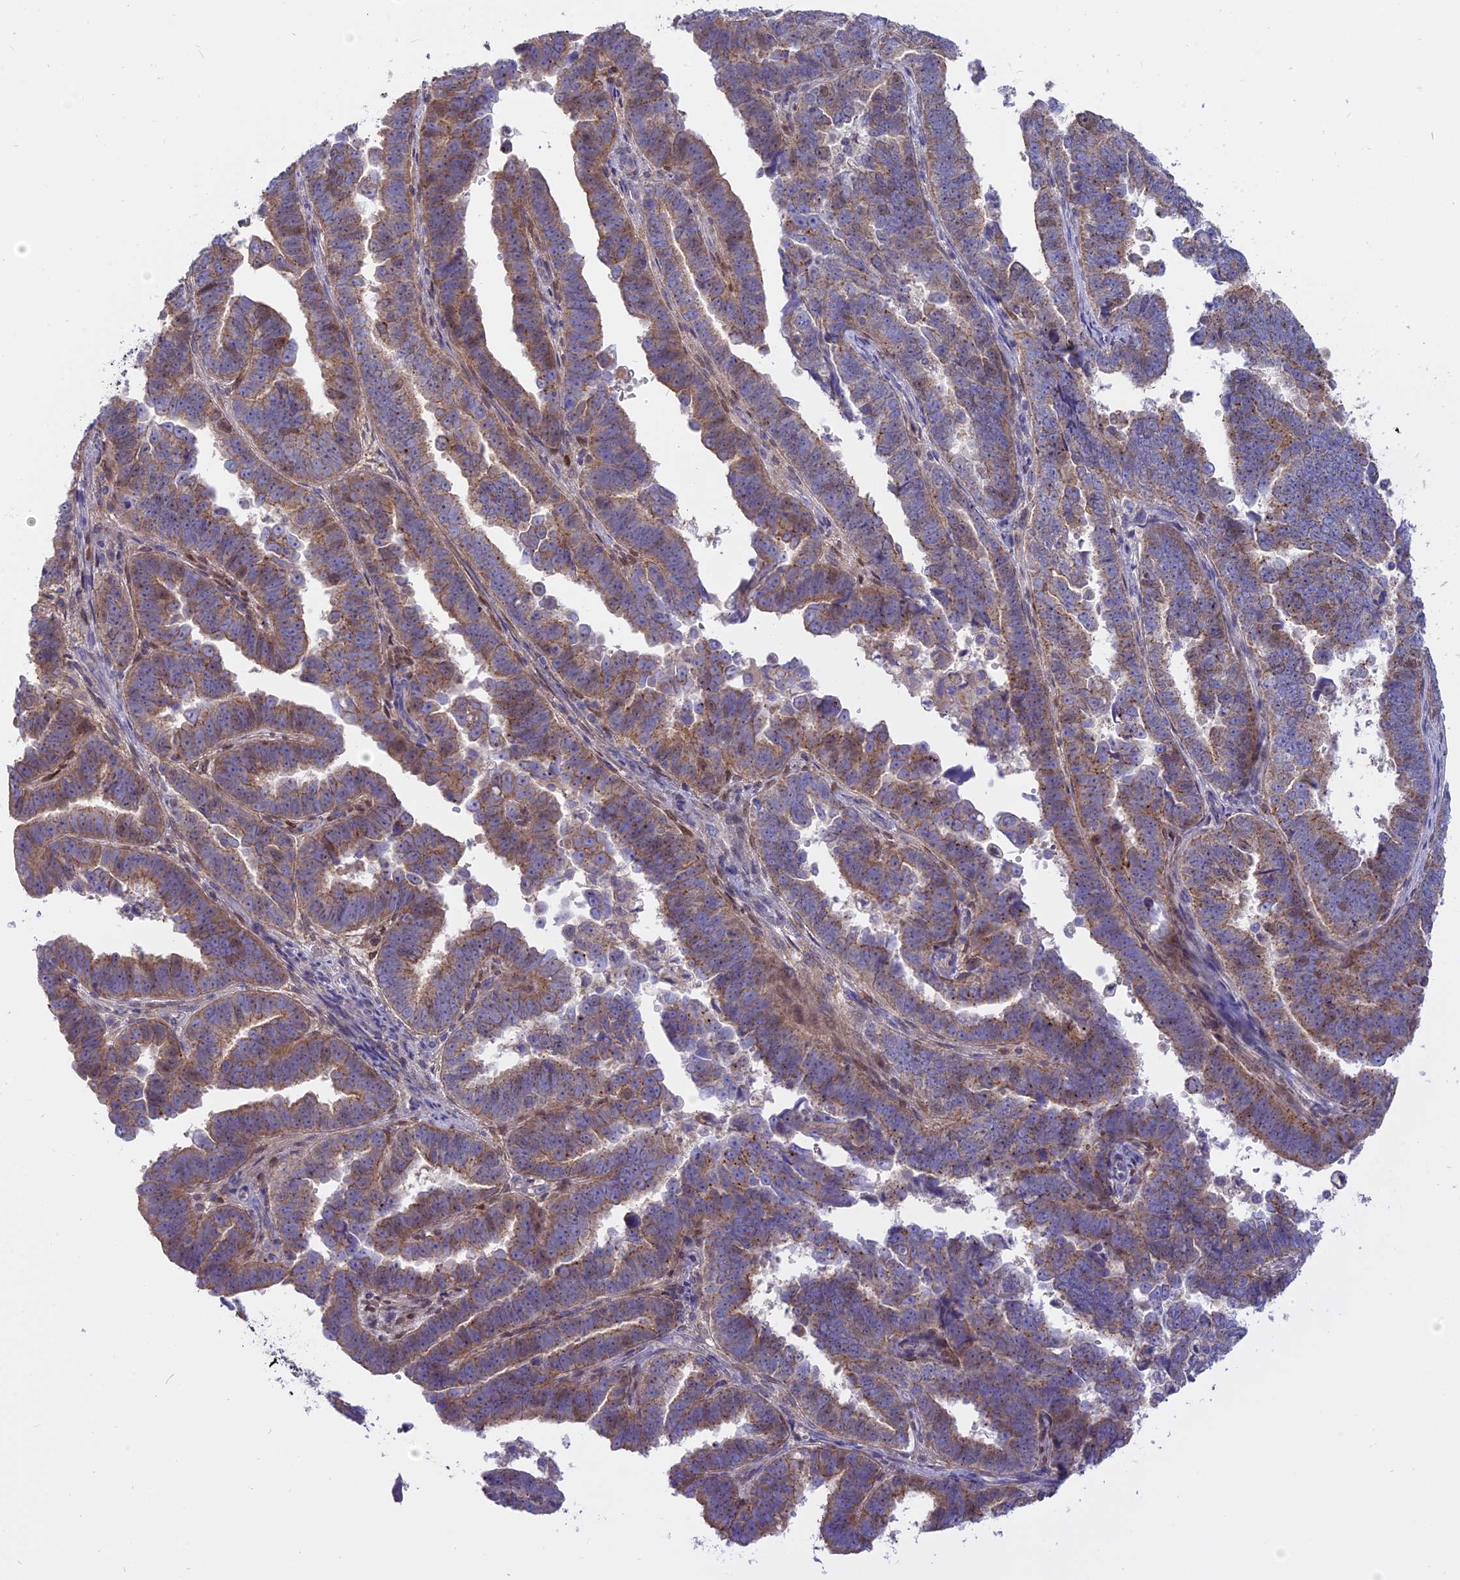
{"staining": {"intensity": "moderate", "quantity": ">75%", "location": "cytoplasmic/membranous"}, "tissue": "endometrial cancer", "cell_type": "Tumor cells", "image_type": "cancer", "snomed": [{"axis": "morphology", "description": "Adenocarcinoma, NOS"}, {"axis": "topography", "description": "Endometrium"}], "caption": "A brown stain labels moderate cytoplasmic/membranous positivity of a protein in endometrial cancer tumor cells.", "gene": "CENPV", "patient": {"sex": "female", "age": 75}}